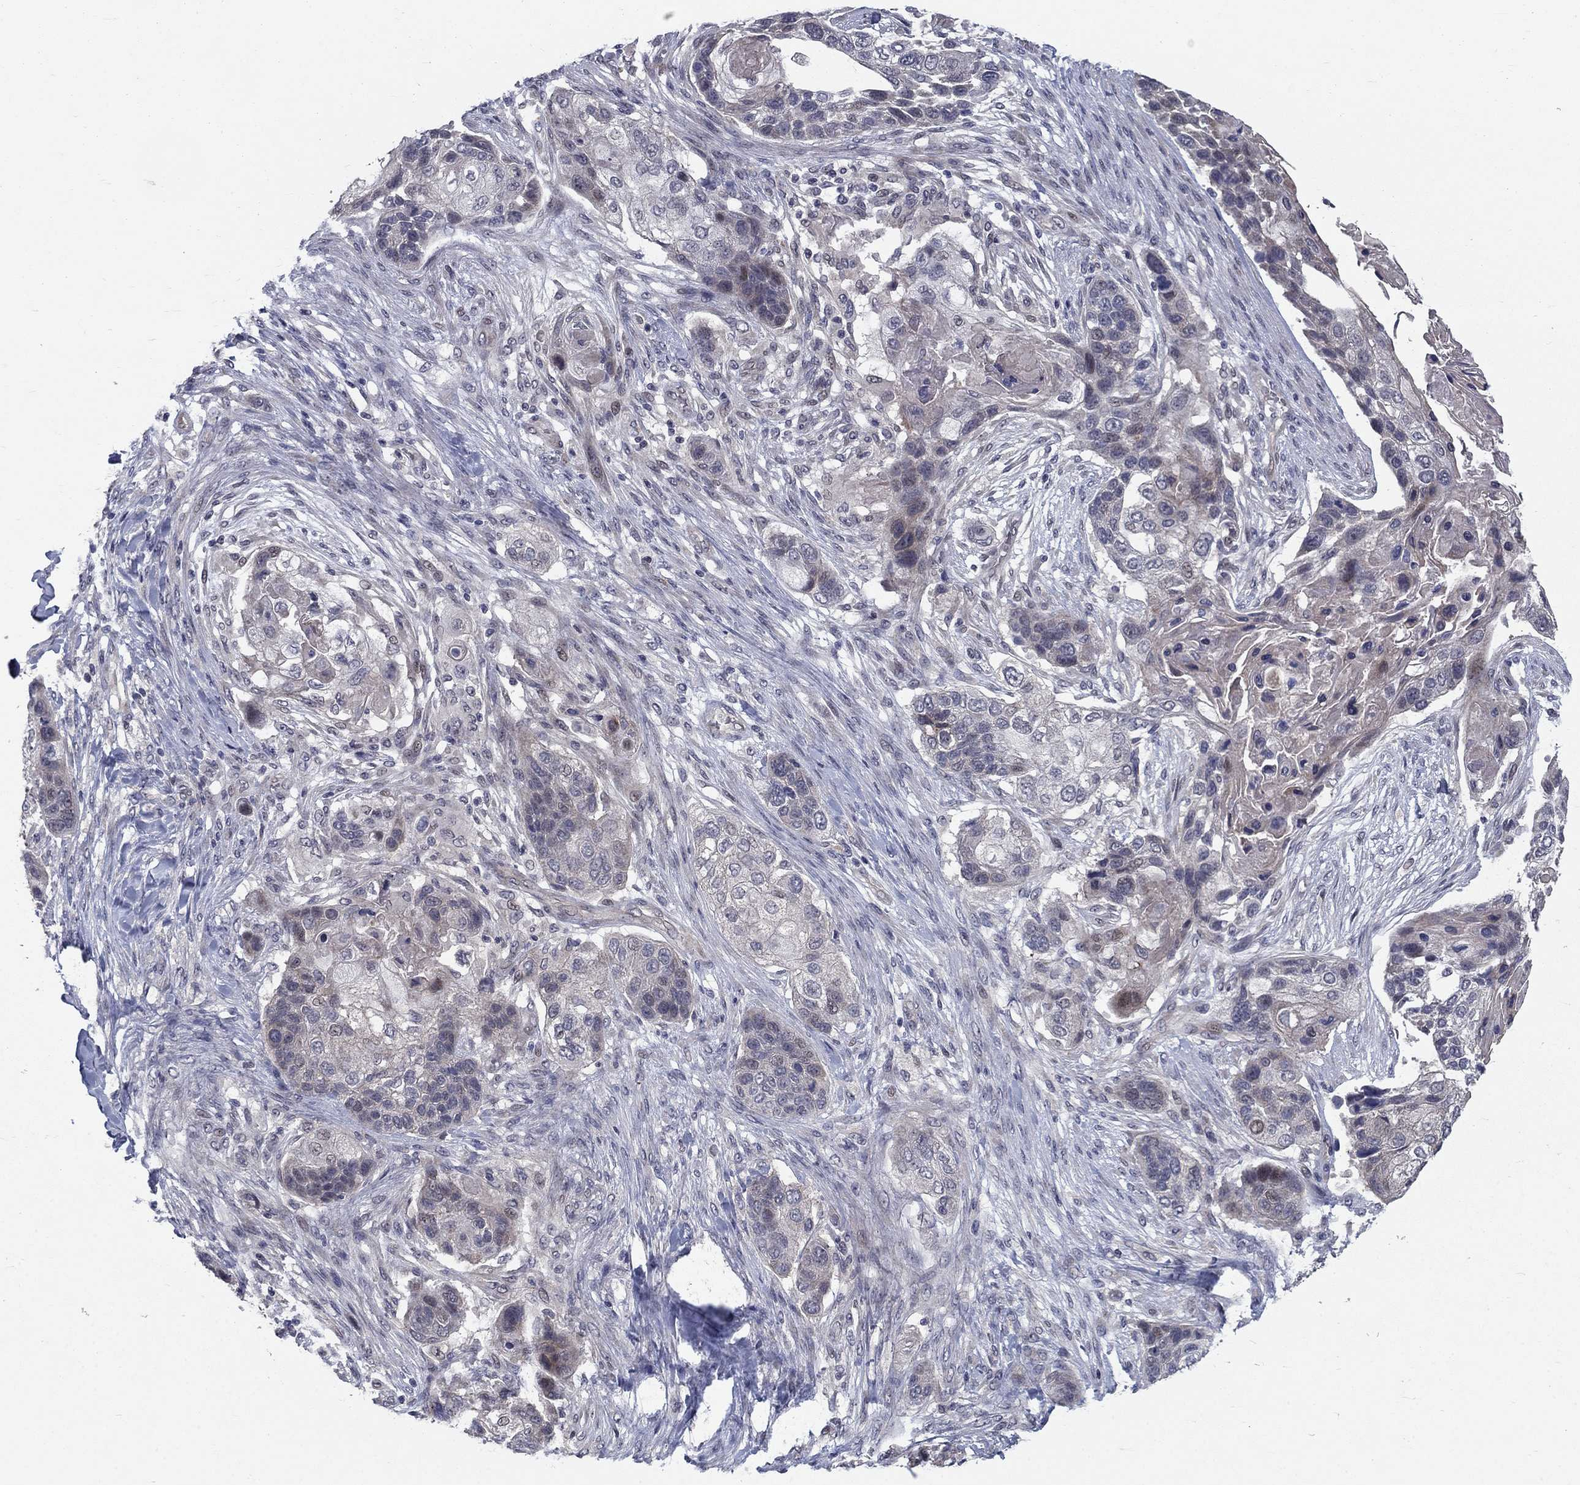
{"staining": {"intensity": "negative", "quantity": "none", "location": "none"}, "tissue": "lung cancer", "cell_type": "Tumor cells", "image_type": "cancer", "snomed": [{"axis": "morphology", "description": "Squamous cell carcinoma, NOS"}, {"axis": "topography", "description": "Lung"}], "caption": "DAB immunohistochemical staining of human lung cancer (squamous cell carcinoma) displays no significant staining in tumor cells.", "gene": "FAM3B", "patient": {"sex": "male", "age": 69}}